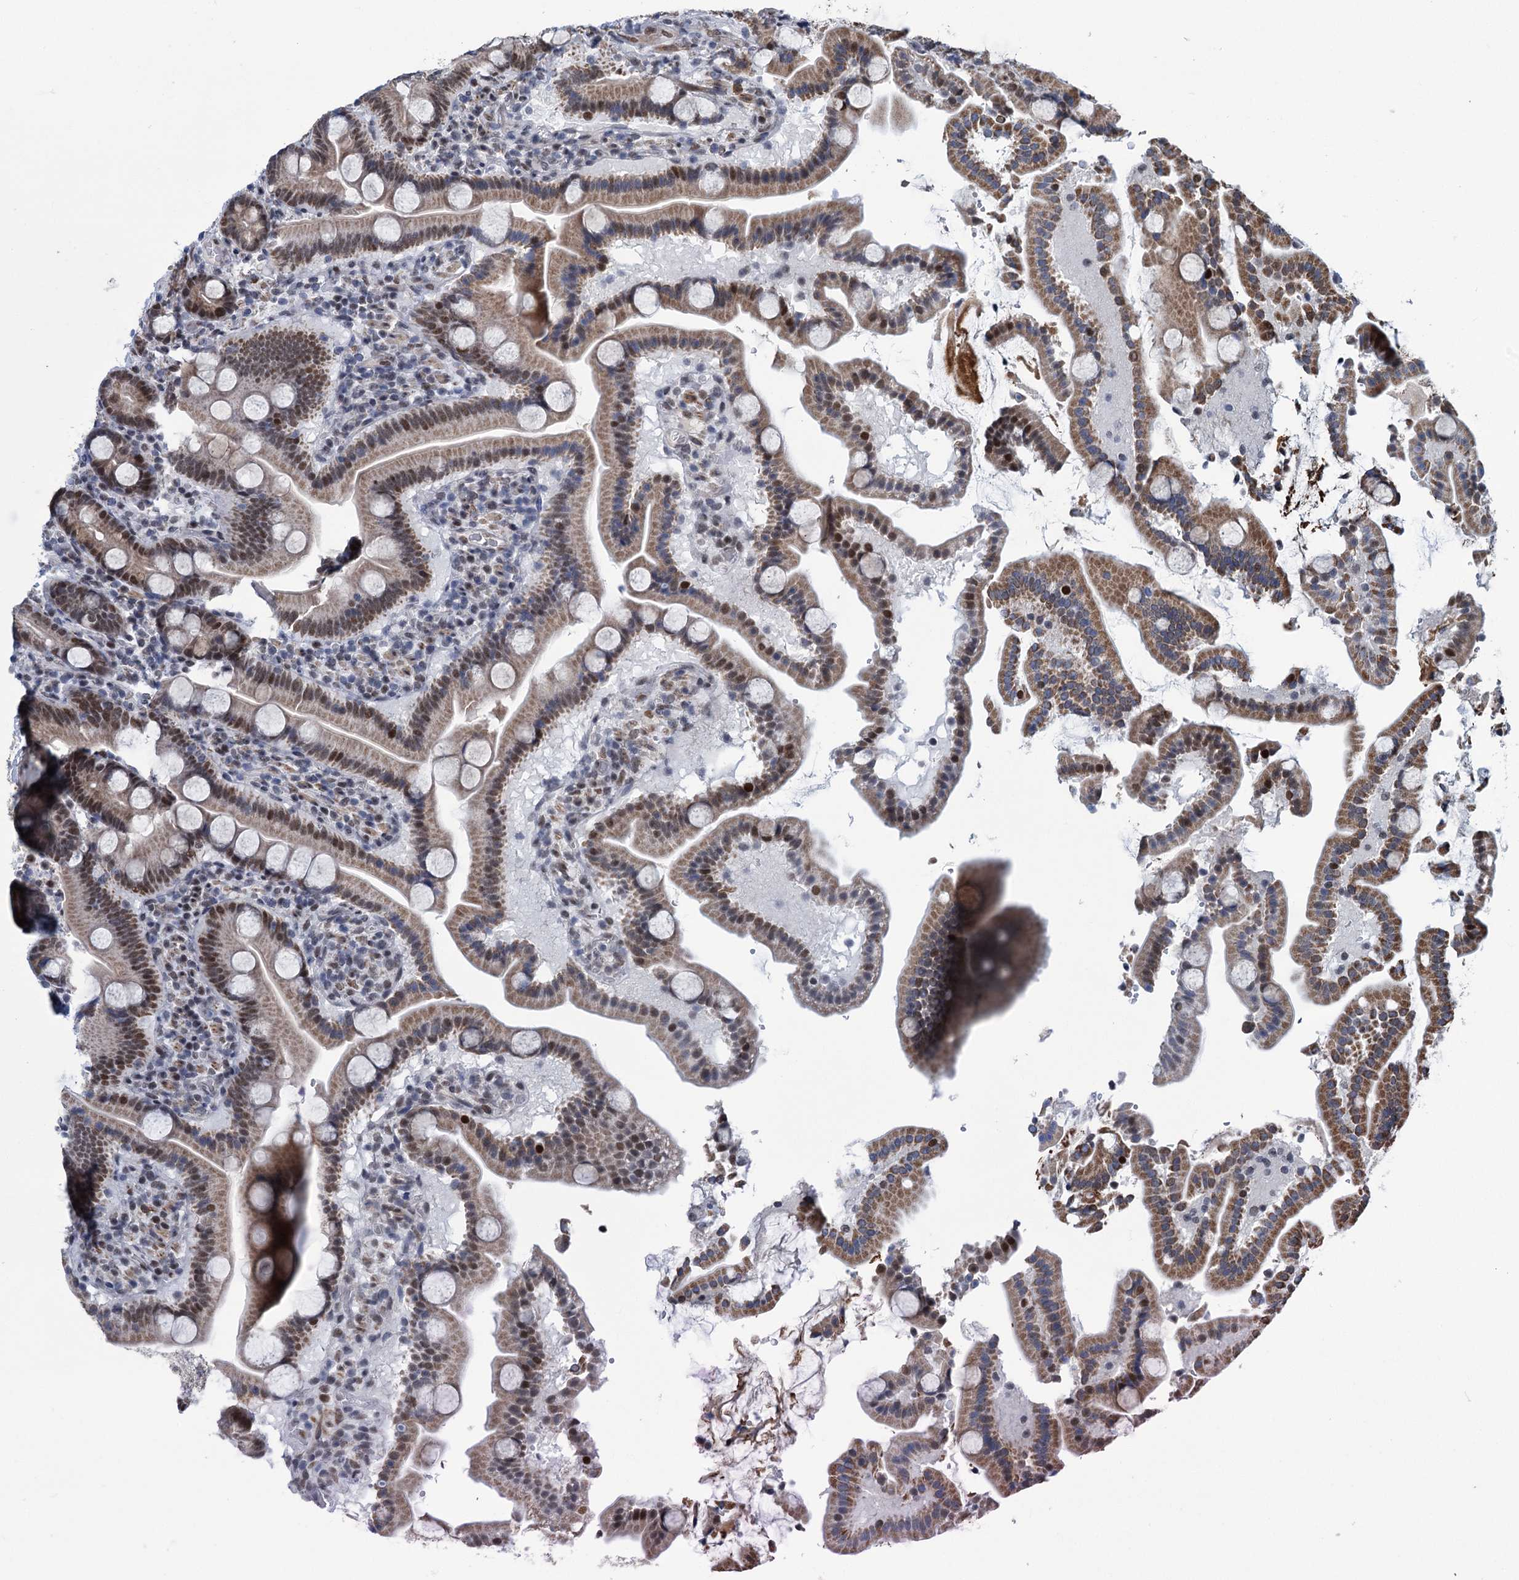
{"staining": {"intensity": "moderate", "quantity": ">75%", "location": "cytoplasmic/membranous,nuclear"}, "tissue": "duodenum", "cell_type": "Glandular cells", "image_type": "normal", "snomed": [{"axis": "morphology", "description": "Normal tissue, NOS"}, {"axis": "topography", "description": "Duodenum"}], "caption": "Immunohistochemical staining of normal human duodenum demonstrates >75% levels of moderate cytoplasmic/membranous,nuclear protein expression in about >75% of glandular cells.", "gene": "MORN3", "patient": {"sex": "male", "age": 55}}